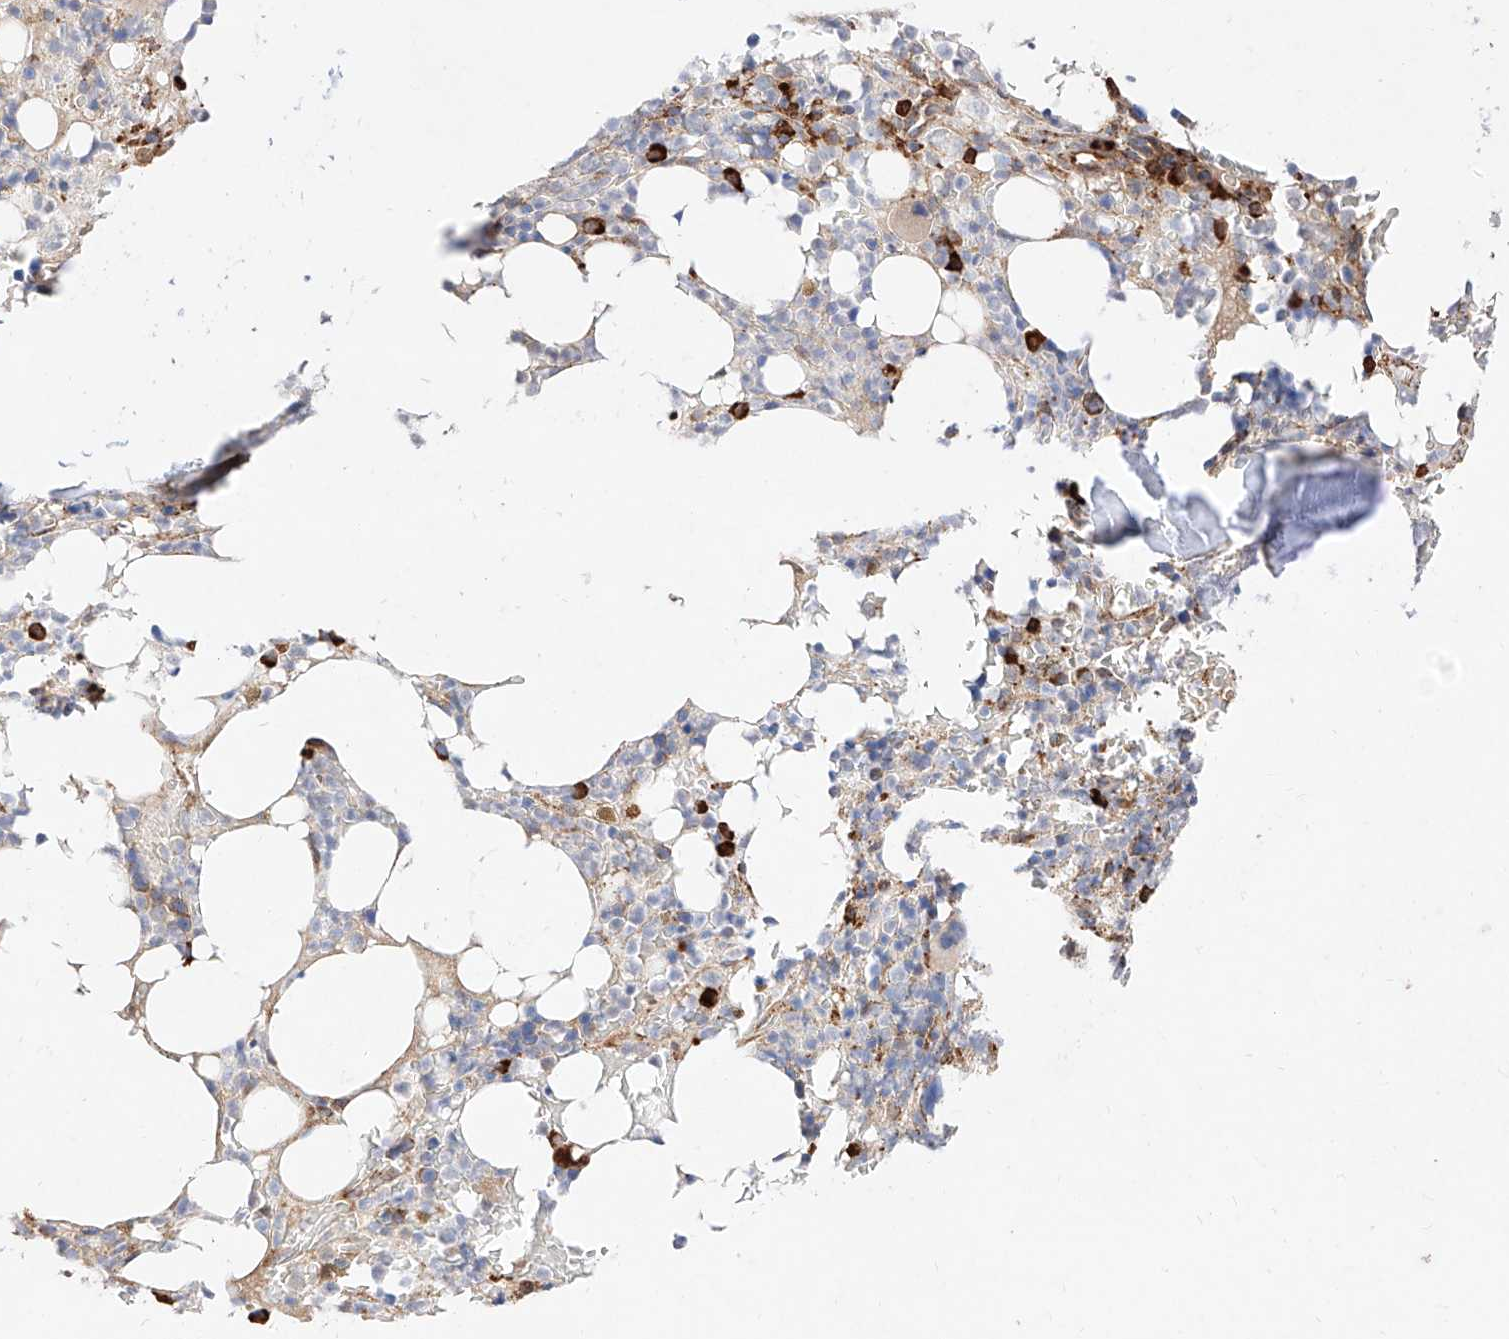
{"staining": {"intensity": "strong", "quantity": "<25%", "location": "cytoplasmic/membranous"}, "tissue": "bone marrow", "cell_type": "Hematopoietic cells", "image_type": "normal", "snomed": [{"axis": "morphology", "description": "Normal tissue, NOS"}, {"axis": "topography", "description": "Bone marrow"}], "caption": "Normal bone marrow shows strong cytoplasmic/membranous positivity in approximately <25% of hematopoietic cells, visualized by immunohistochemistry.", "gene": "ATP9B", "patient": {"sex": "male", "age": 58}}